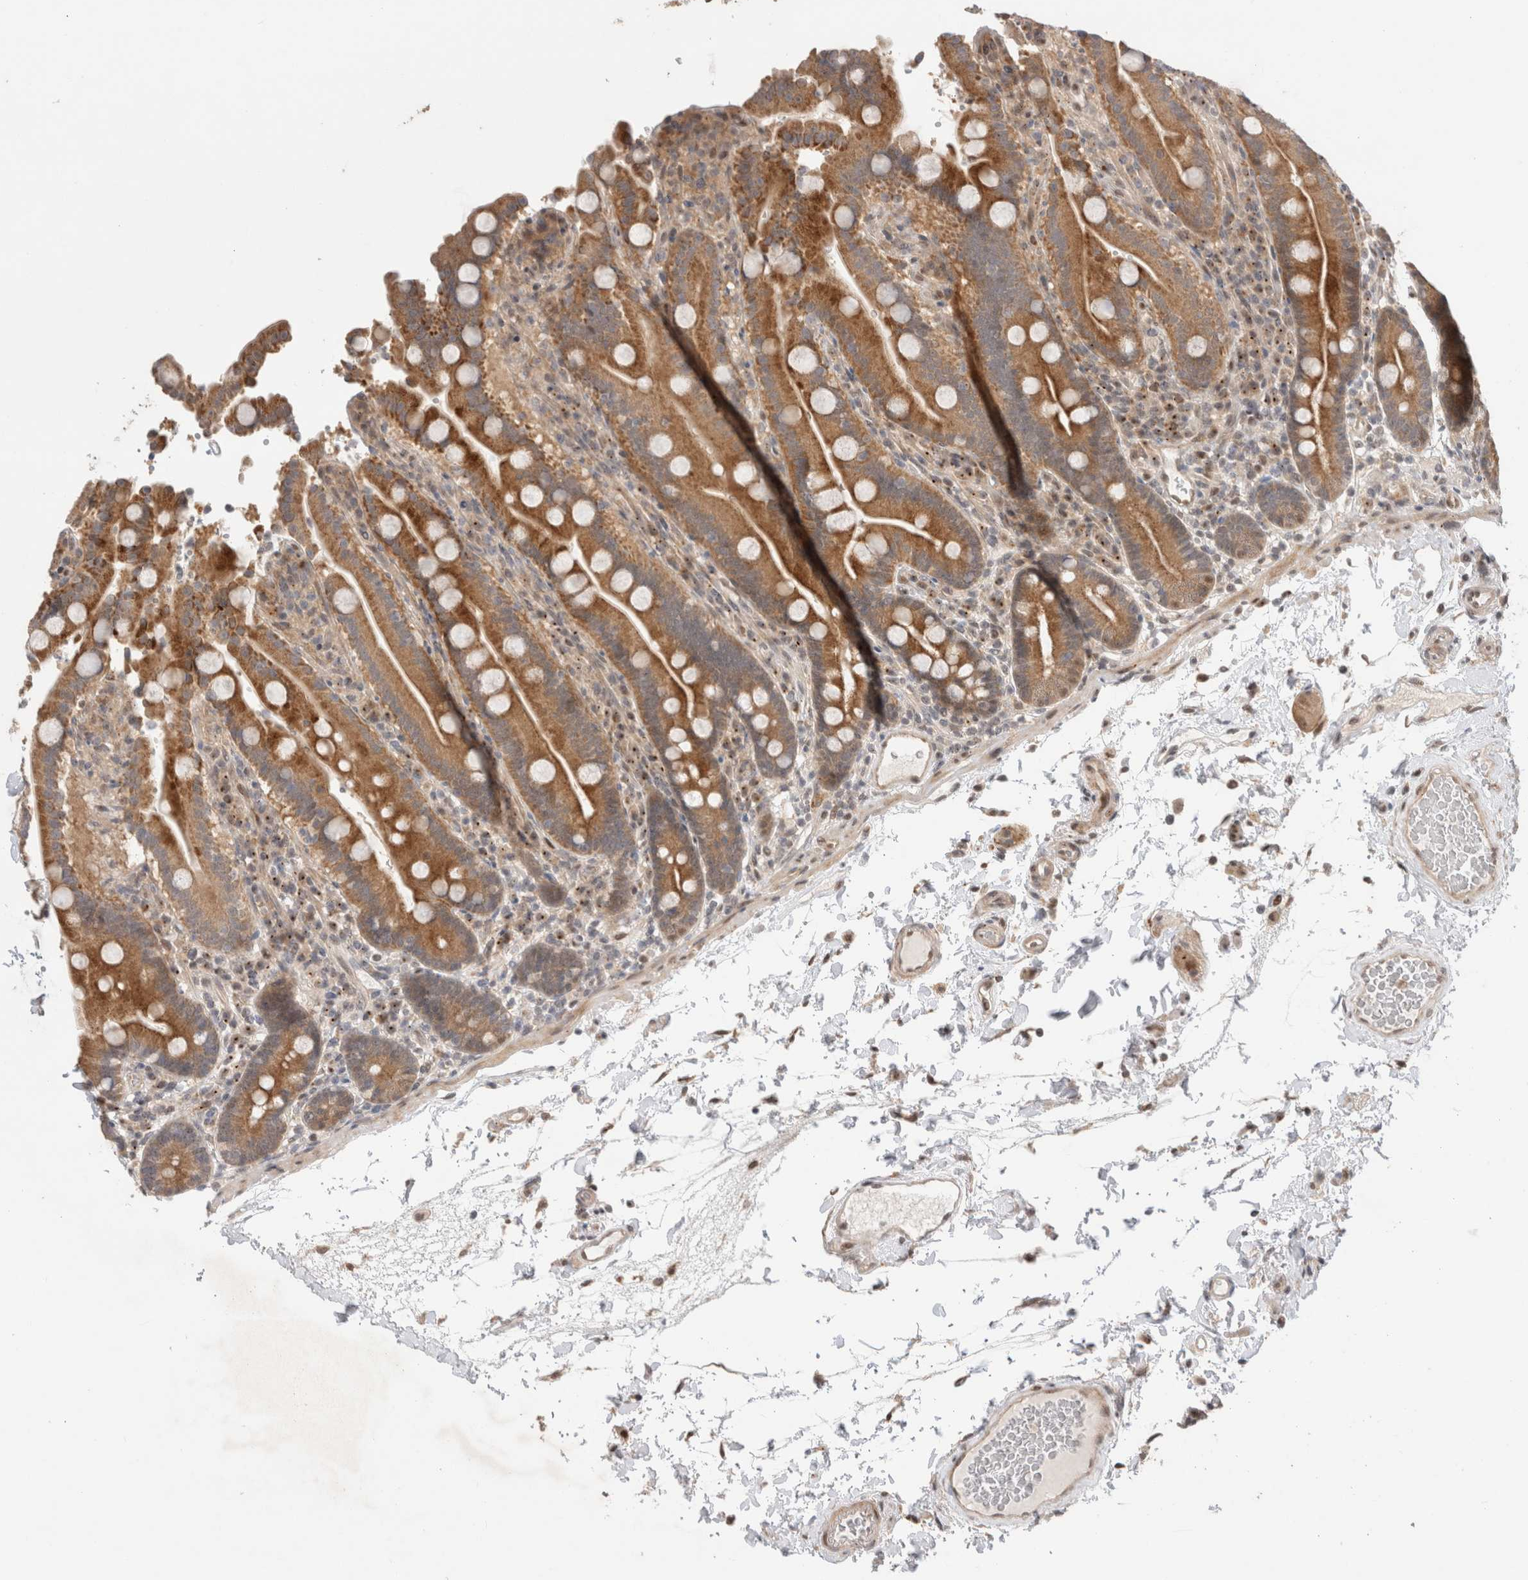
{"staining": {"intensity": "strong", "quantity": ">75%", "location": "cytoplasmic/membranous"}, "tissue": "duodenum", "cell_type": "Glandular cells", "image_type": "normal", "snomed": [{"axis": "morphology", "description": "Normal tissue, NOS"}, {"axis": "topography", "description": "Small intestine, NOS"}], "caption": "Duodenum stained with DAB immunohistochemistry exhibits high levels of strong cytoplasmic/membranous expression in approximately >75% of glandular cells.", "gene": "SLC29A1", "patient": {"sex": "female", "age": 71}}